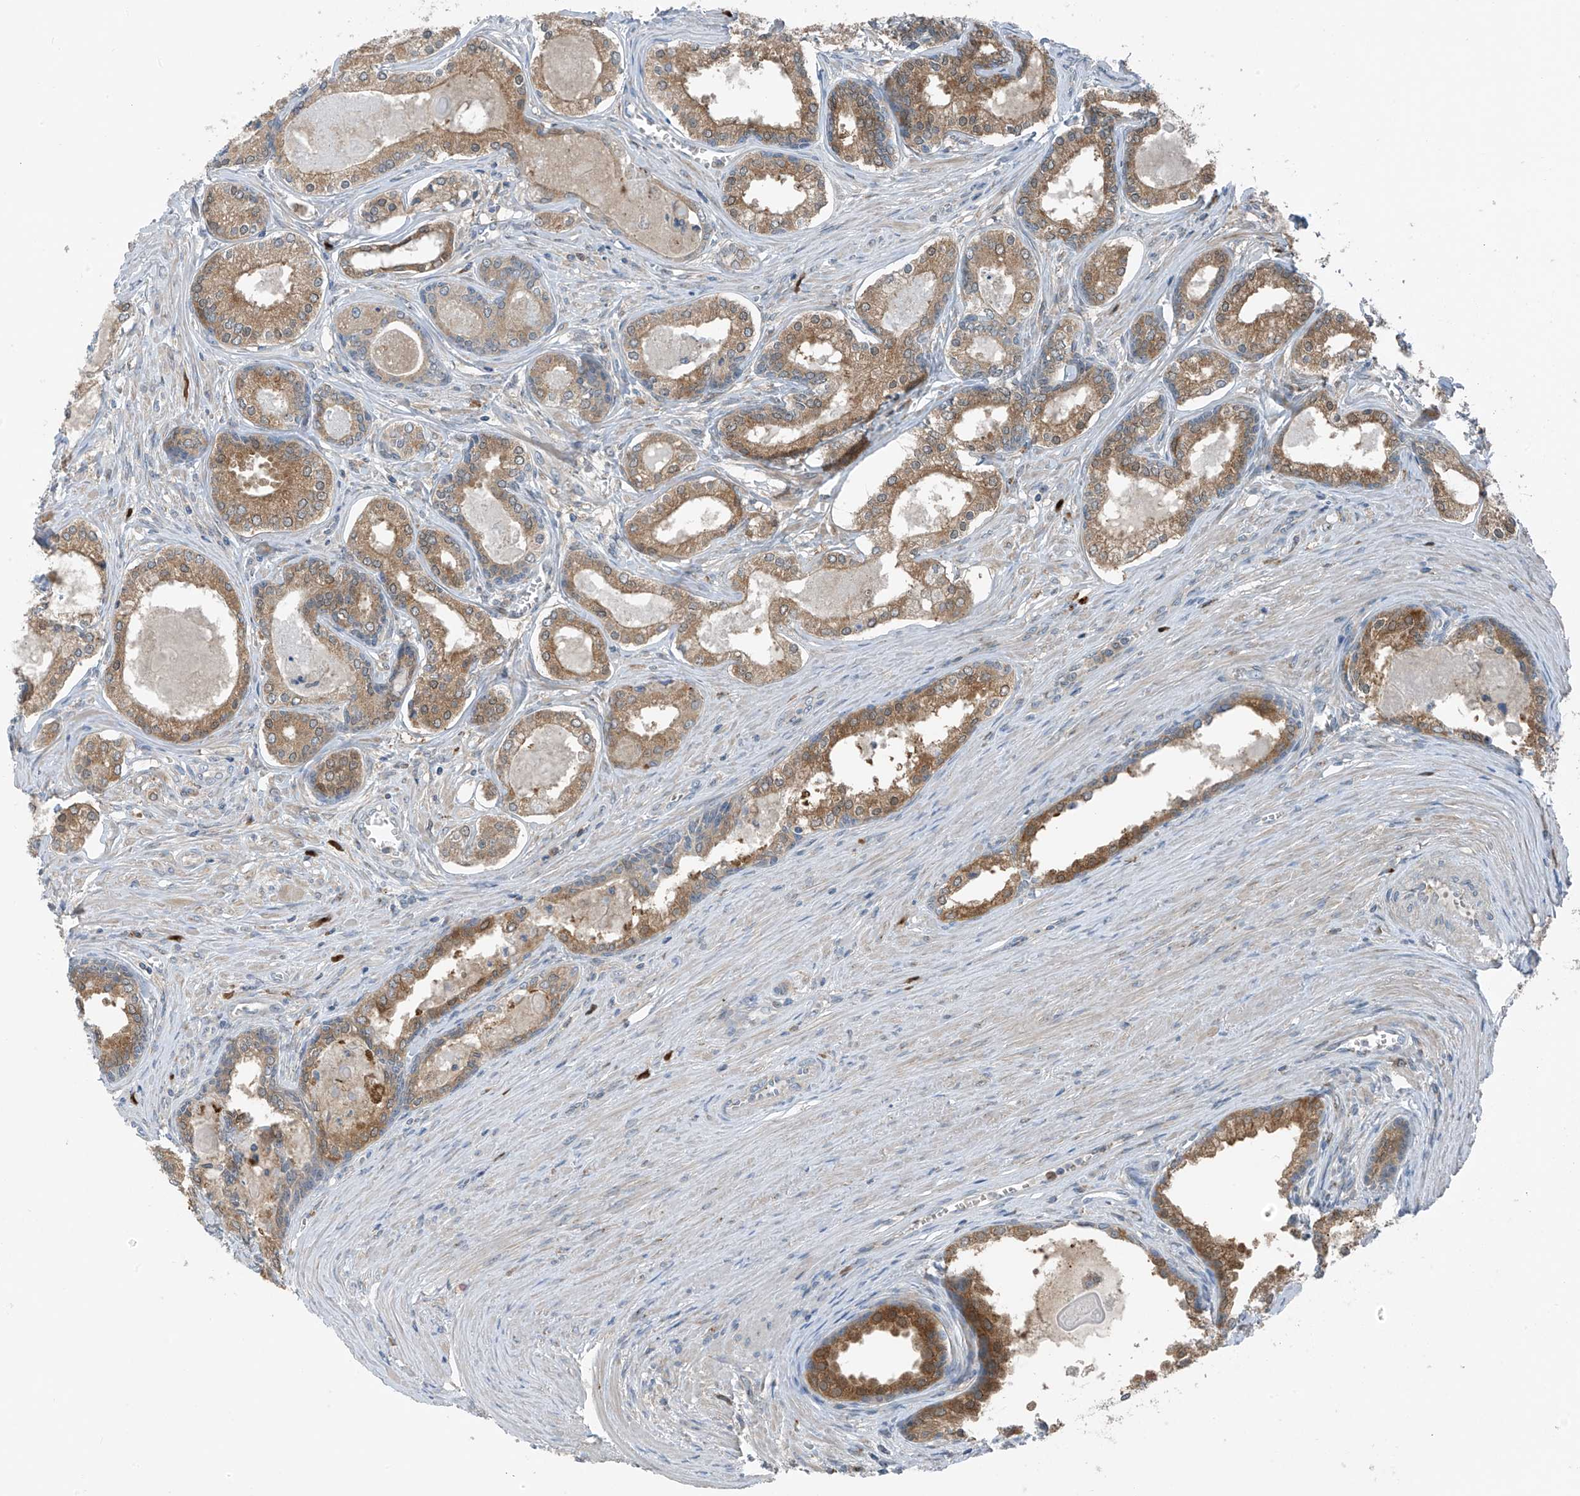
{"staining": {"intensity": "moderate", "quantity": ">75%", "location": "cytoplasmic/membranous"}, "tissue": "prostate cancer", "cell_type": "Tumor cells", "image_type": "cancer", "snomed": [{"axis": "morphology", "description": "Adenocarcinoma, High grade"}, {"axis": "topography", "description": "Prostate"}], "caption": "Immunohistochemistry (IHC) of prostate cancer (adenocarcinoma (high-grade)) shows medium levels of moderate cytoplasmic/membranous positivity in about >75% of tumor cells. Immunohistochemistry (IHC) stains the protein in brown and the nuclei are stained blue.", "gene": "SLC12A6", "patient": {"sex": "male", "age": 68}}